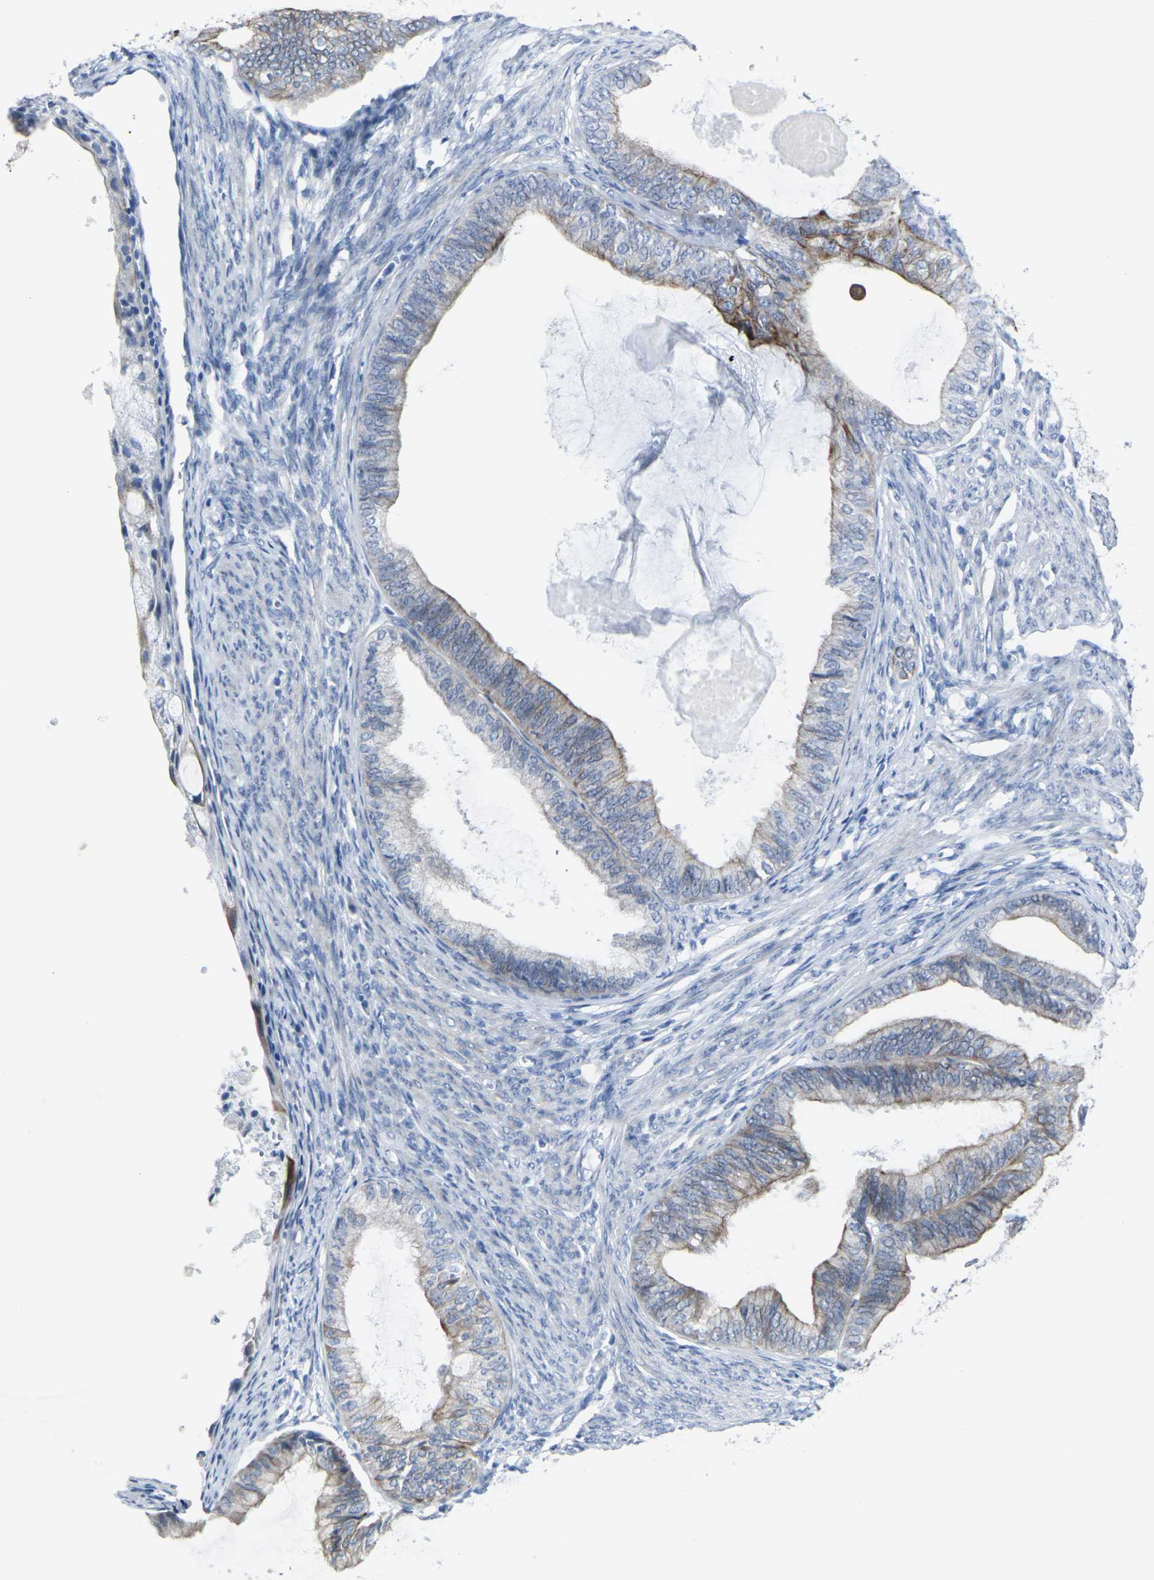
{"staining": {"intensity": "strong", "quantity": "25%-75%", "location": "cytoplasmic/membranous"}, "tissue": "endometrial cancer", "cell_type": "Tumor cells", "image_type": "cancer", "snomed": [{"axis": "morphology", "description": "Adenocarcinoma, NOS"}, {"axis": "topography", "description": "Endometrium"}], "caption": "A brown stain shows strong cytoplasmic/membranous staining of a protein in human adenocarcinoma (endometrial) tumor cells.", "gene": "ANKRD46", "patient": {"sex": "female", "age": 86}}